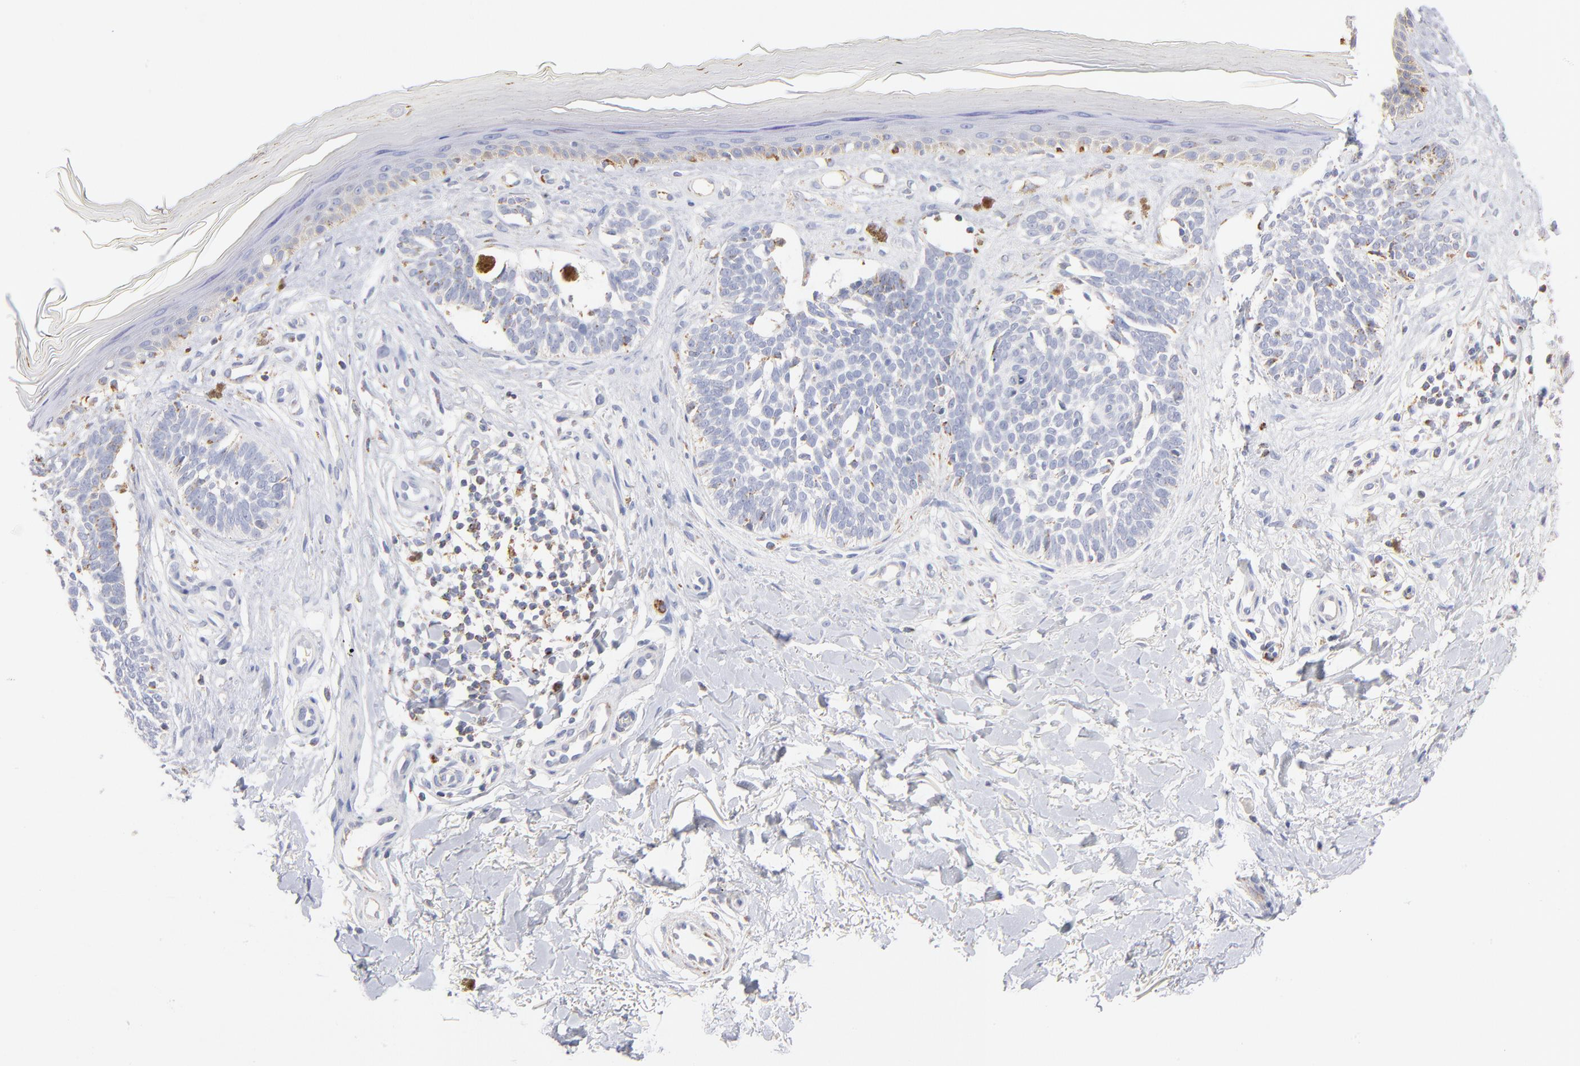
{"staining": {"intensity": "moderate", "quantity": "<25%", "location": "cytoplasmic/membranous"}, "tissue": "skin cancer", "cell_type": "Tumor cells", "image_type": "cancer", "snomed": [{"axis": "morphology", "description": "Normal tissue, NOS"}, {"axis": "morphology", "description": "Basal cell carcinoma"}, {"axis": "topography", "description": "Skin"}], "caption": "Immunohistochemical staining of human basal cell carcinoma (skin) displays low levels of moderate cytoplasmic/membranous positivity in about <25% of tumor cells.", "gene": "DLAT", "patient": {"sex": "female", "age": 58}}